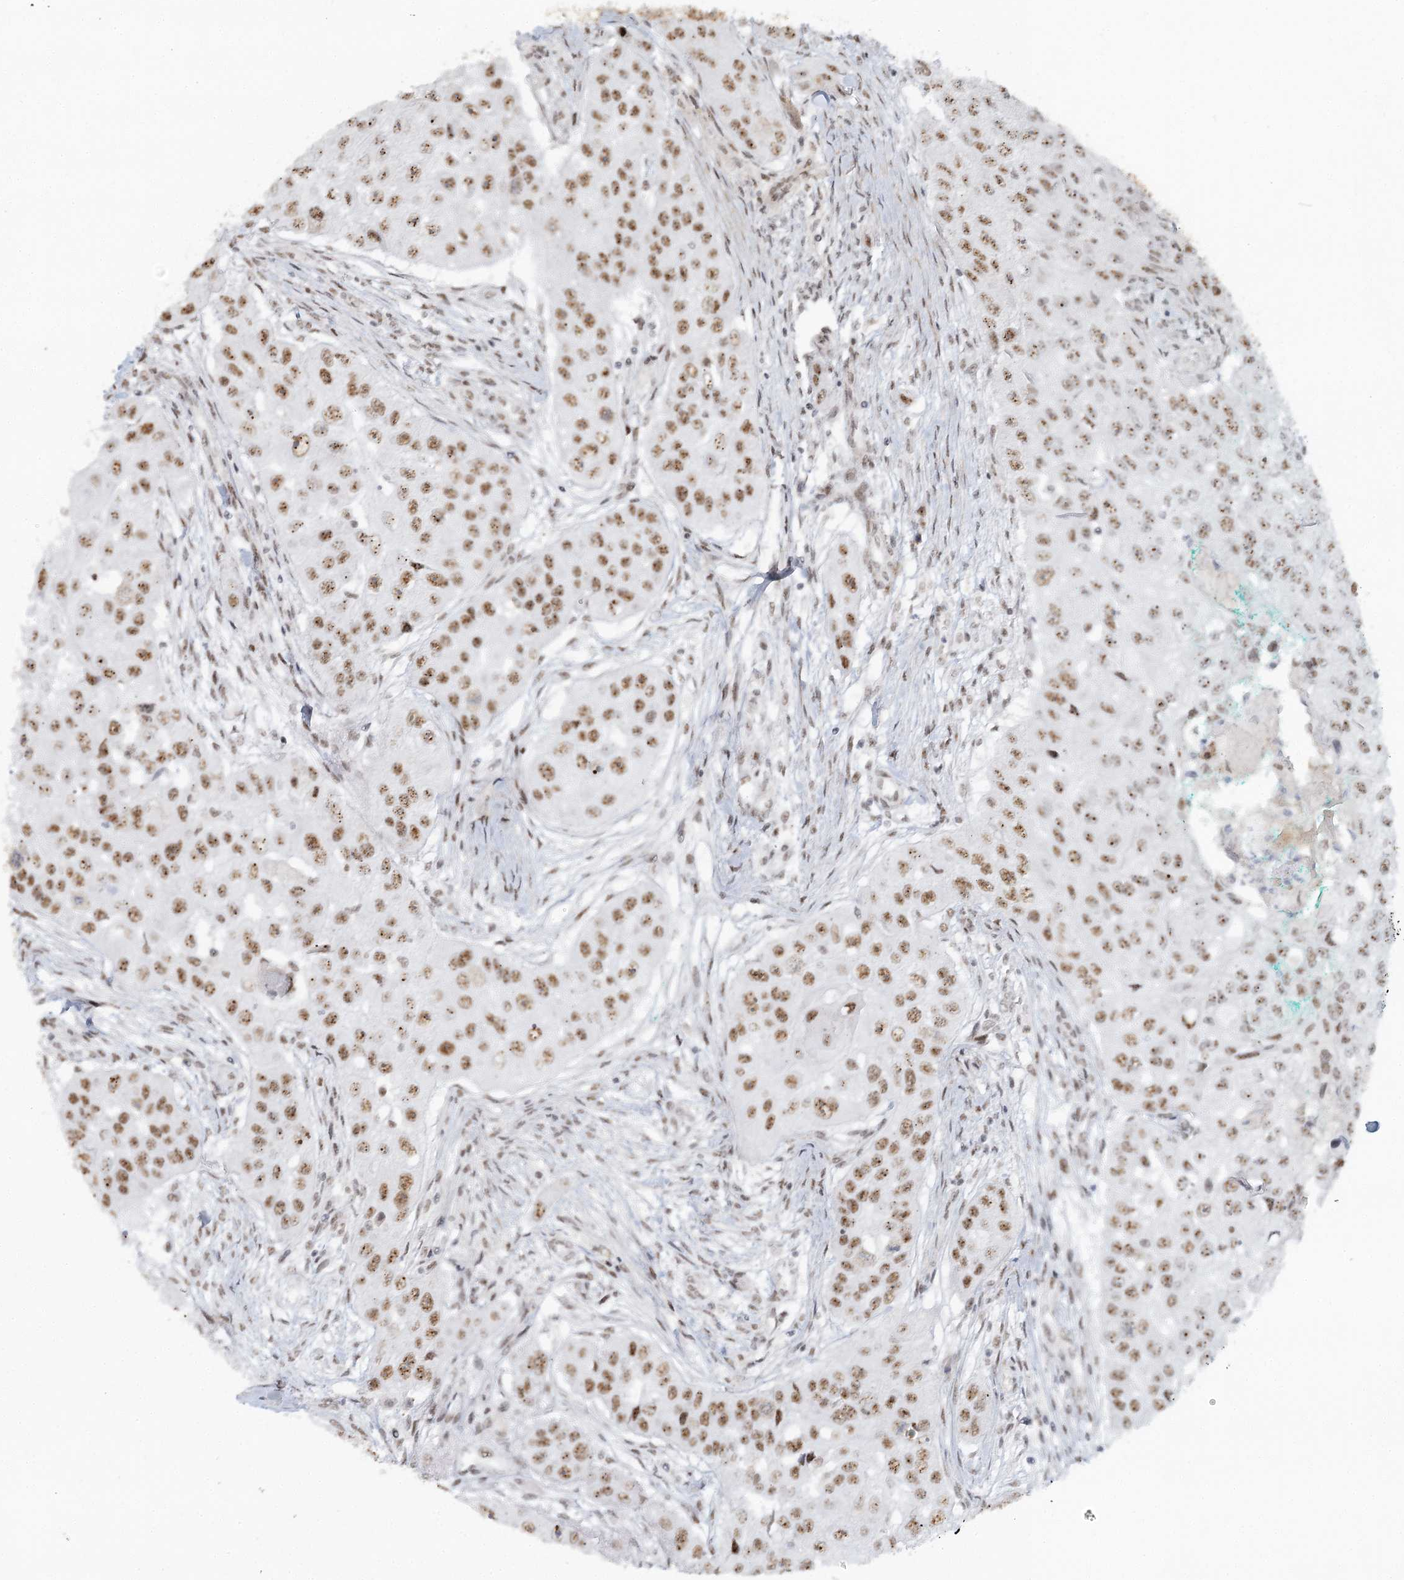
{"staining": {"intensity": "moderate", "quantity": ">75%", "location": "nuclear"}, "tissue": "head and neck cancer", "cell_type": "Tumor cells", "image_type": "cancer", "snomed": [{"axis": "morphology", "description": "Normal tissue, NOS"}, {"axis": "morphology", "description": "Squamous cell carcinoma, NOS"}, {"axis": "topography", "description": "Skeletal muscle"}, {"axis": "topography", "description": "Head-Neck"}], "caption": "Immunohistochemistry micrograph of neoplastic tissue: human head and neck cancer (squamous cell carcinoma) stained using immunohistochemistry (IHC) demonstrates medium levels of moderate protein expression localized specifically in the nuclear of tumor cells, appearing as a nuclear brown color.", "gene": "U2SURP", "patient": {"sex": "male", "age": 51}}